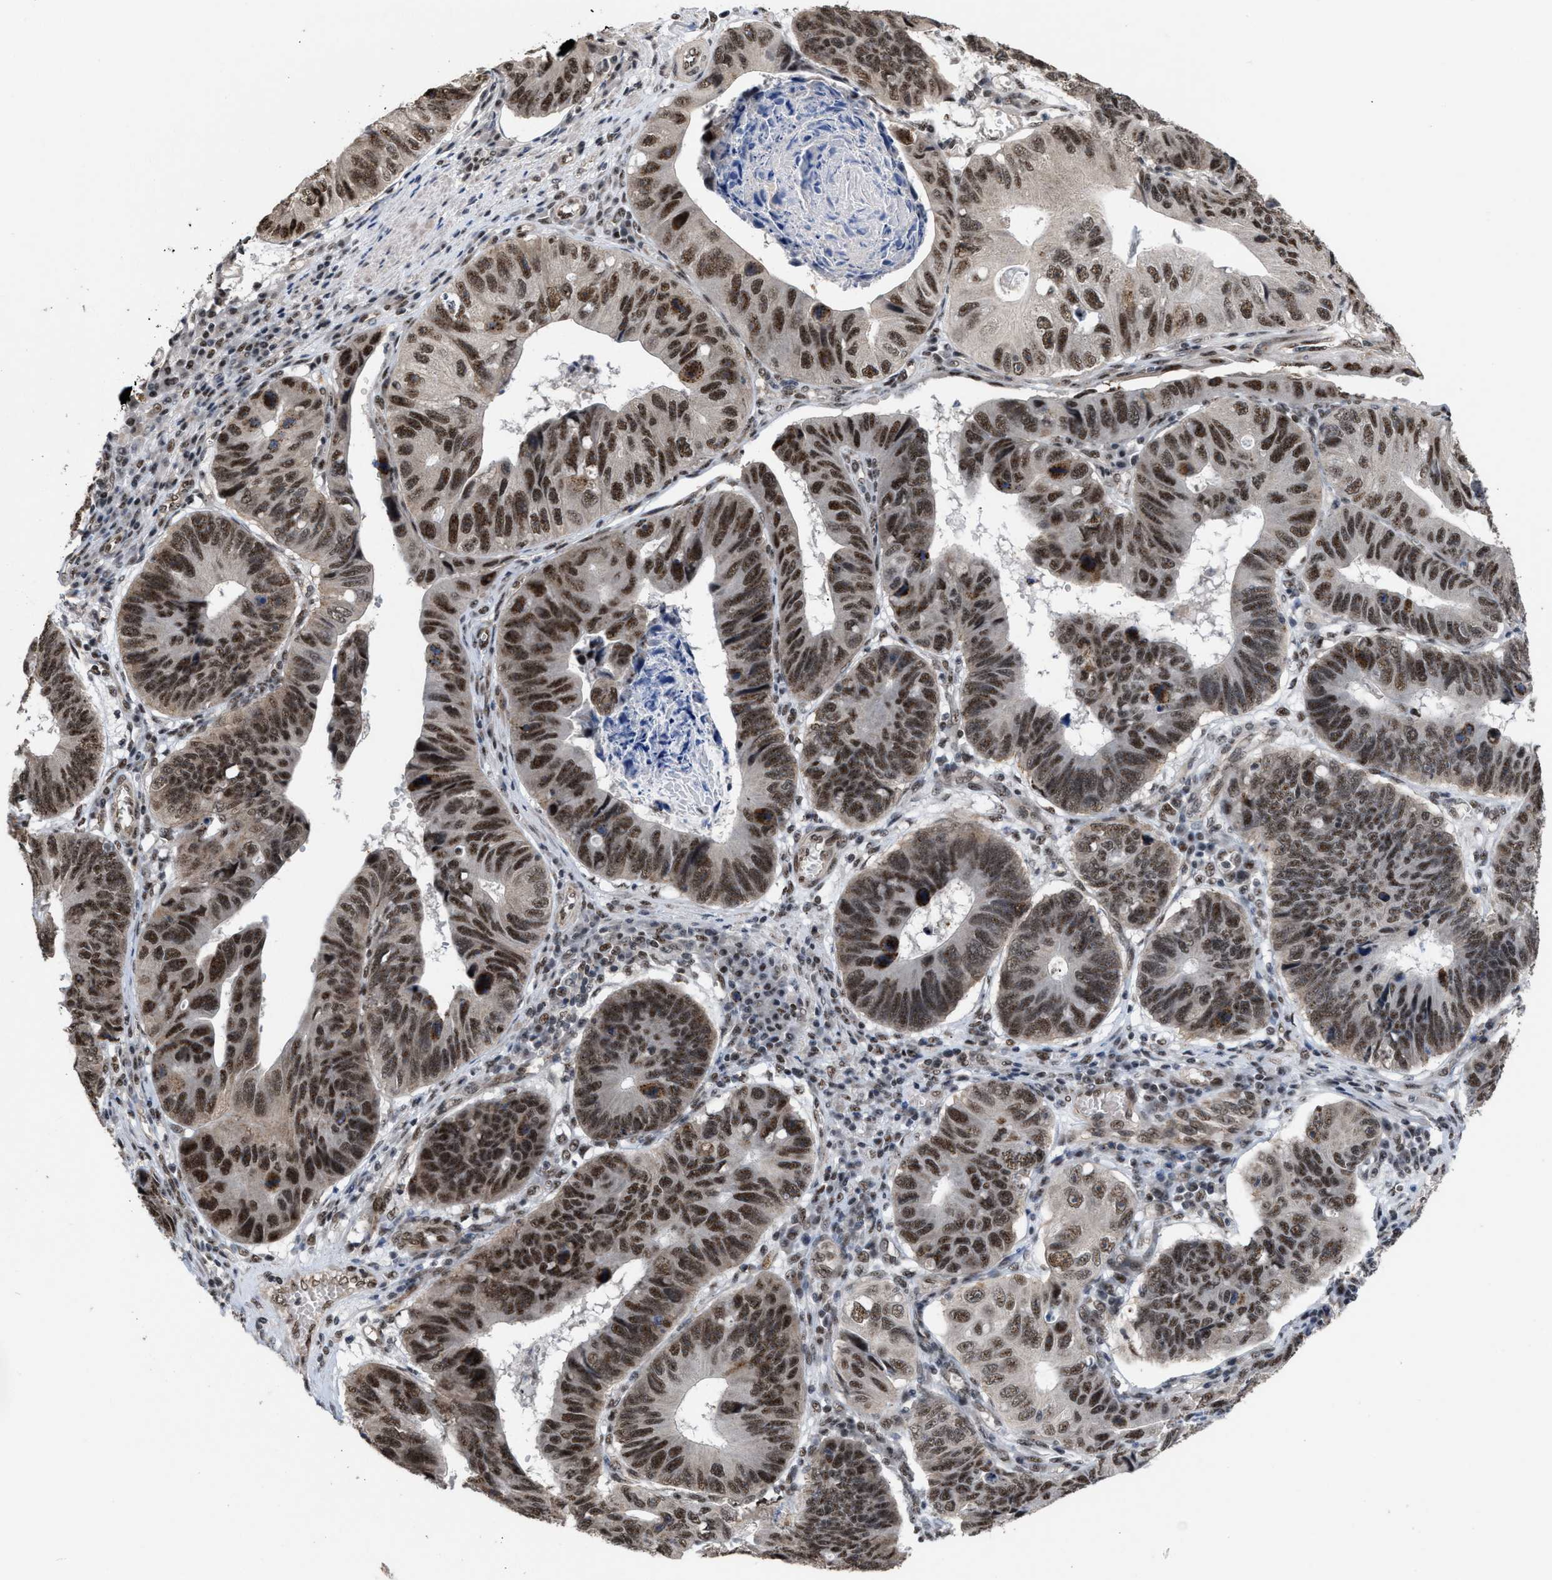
{"staining": {"intensity": "strong", "quantity": ">75%", "location": "nuclear"}, "tissue": "stomach cancer", "cell_type": "Tumor cells", "image_type": "cancer", "snomed": [{"axis": "morphology", "description": "Adenocarcinoma, NOS"}, {"axis": "topography", "description": "Stomach"}], "caption": "This micrograph shows stomach cancer stained with IHC to label a protein in brown. The nuclear of tumor cells show strong positivity for the protein. Nuclei are counter-stained blue.", "gene": "EIF4A3", "patient": {"sex": "male", "age": 59}}